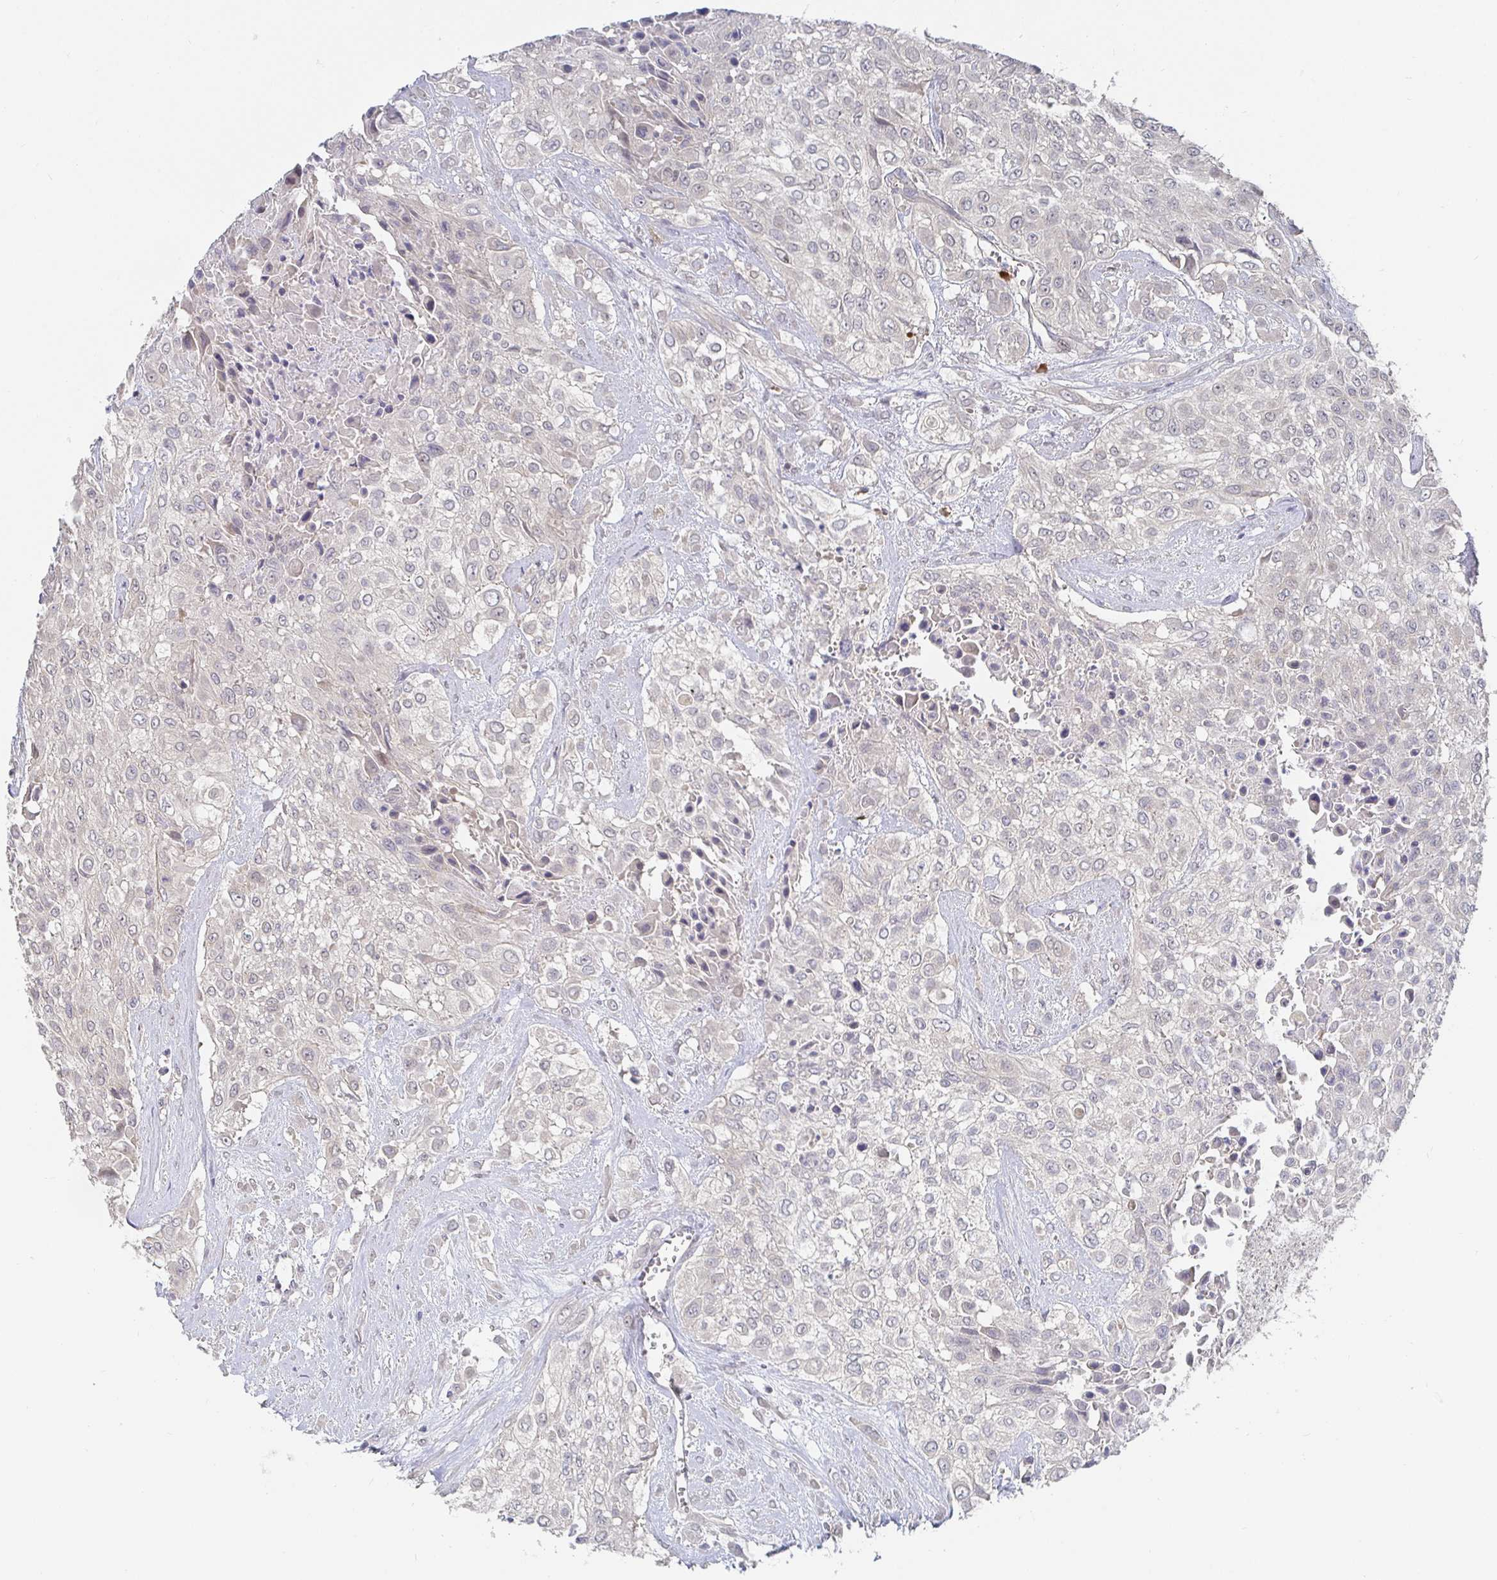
{"staining": {"intensity": "weak", "quantity": "<25%", "location": "cytoplasmic/membranous,nuclear"}, "tissue": "urothelial cancer", "cell_type": "Tumor cells", "image_type": "cancer", "snomed": [{"axis": "morphology", "description": "Urothelial carcinoma, High grade"}, {"axis": "topography", "description": "Urinary bladder"}], "caption": "An immunohistochemistry histopathology image of urothelial carcinoma (high-grade) is shown. There is no staining in tumor cells of urothelial carcinoma (high-grade).", "gene": "MEIS1", "patient": {"sex": "male", "age": 57}}